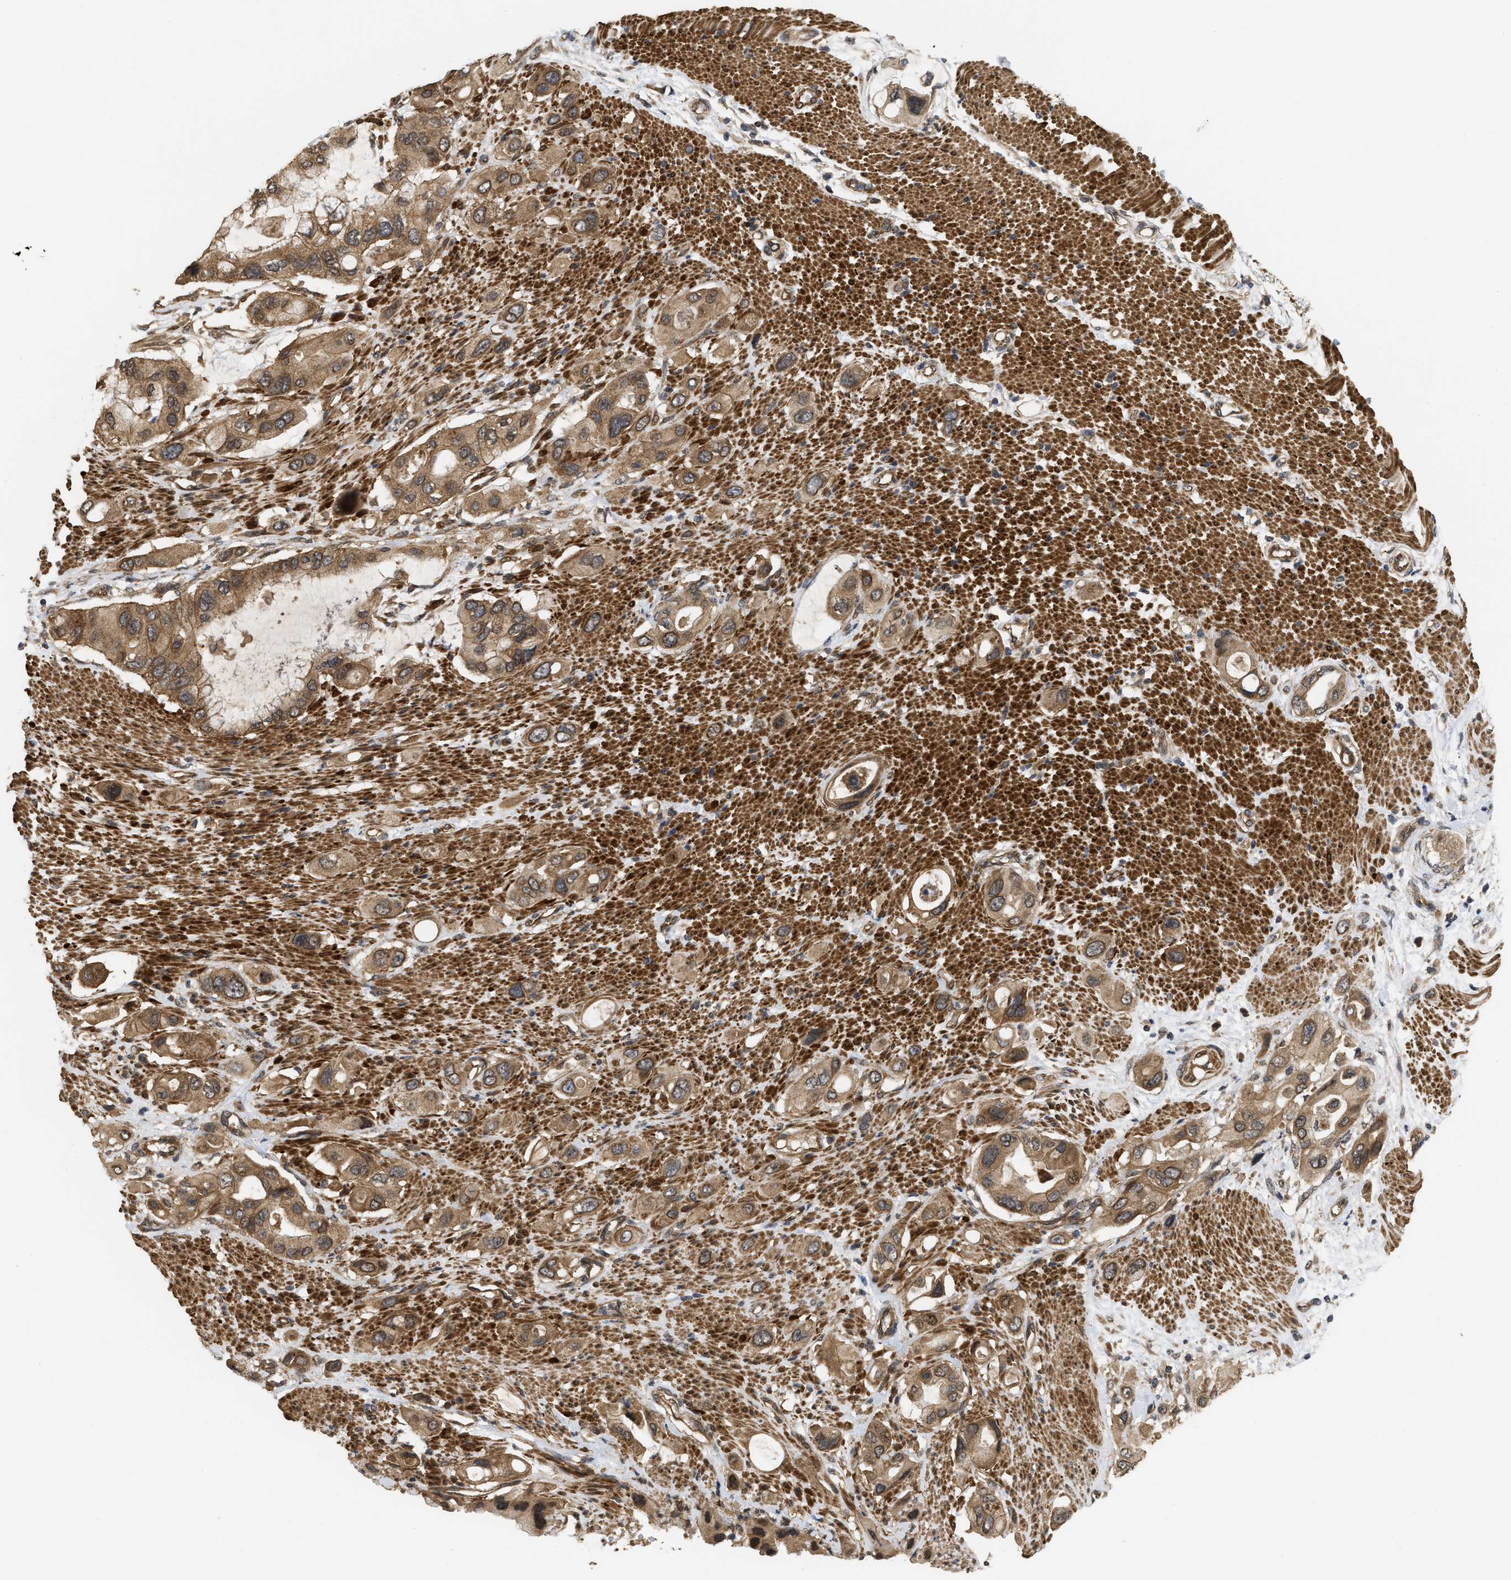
{"staining": {"intensity": "moderate", "quantity": ">75%", "location": "cytoplasmic/membranous"}, "tissue": "pancreatic cancer", "cell_type": "Tumor cells", "image_type": "cancer", "snomed": [{"axis": "morphology", "description": "Adenocarcinoma, NOS"}, {"axis": "topography", "description": "Pancreas"}], "caption": "There is medium levels of moderate cytoplasmic/membranous positivity in tumor cells of pancreatic cancer, as demonstrated by immunohistochemical staining (brown color).", "gene": "FZD6", "patient": {"sex": "female", "age": 56}}